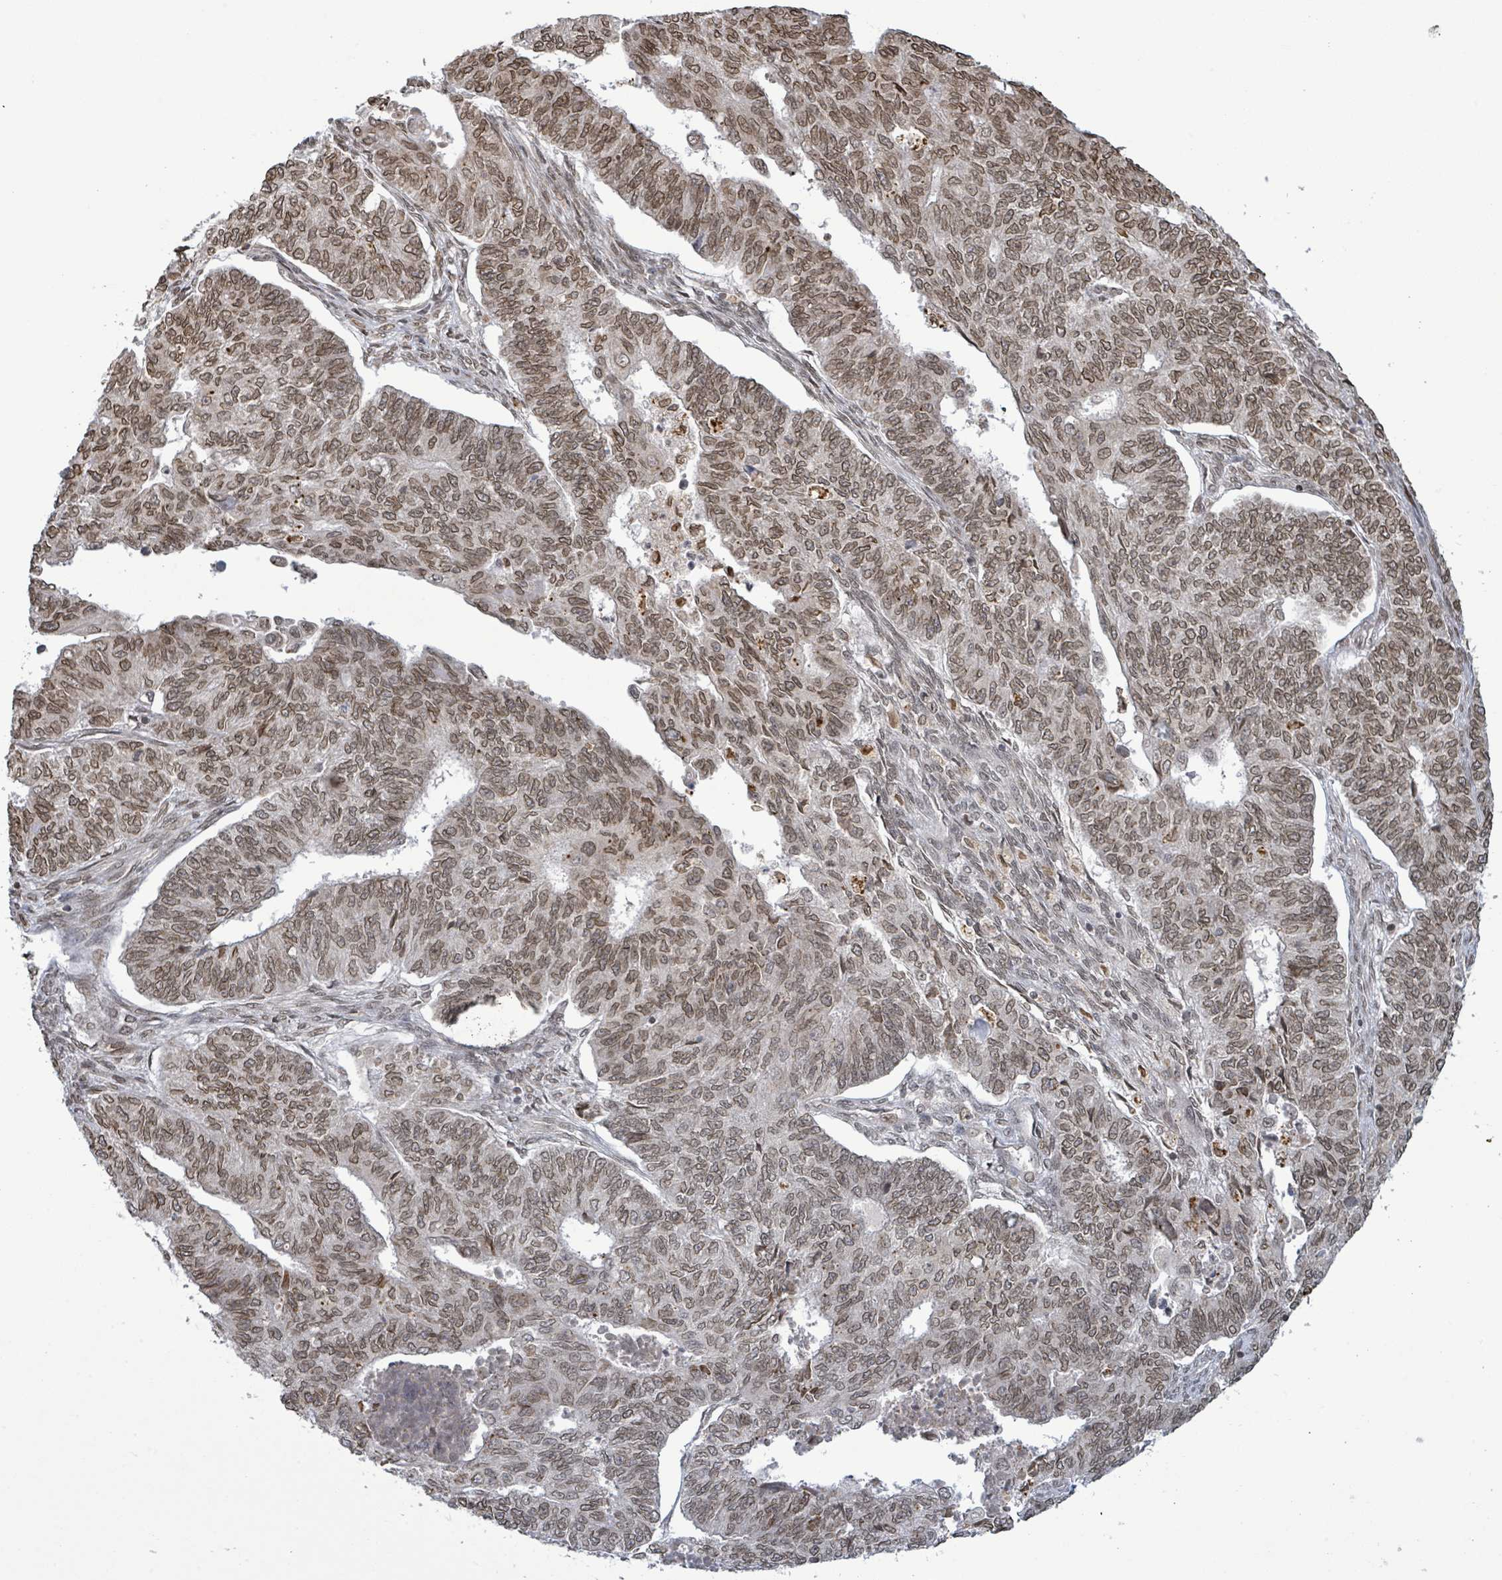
{"staining": {"intensity": "moderate", "quantity": ">75%", "location": "nuclear"}, "tissue": "endometrial cancer", "cell_type": "Tumor cells", "image_type": "cancer", "snomed": [{"axis": "morphology", "description": "Adenocarcinoma, NOS"}, {"axis": "topography", "description": "Endometrium"}], "caption": "Immunohistochemistry of adenocarcinoma (endometrial) shows medium levels of moderate nuclear staining in about >75% of tumor cells.", "gene": "SBF2", "patient": {"sex": "female", "age": 32}}